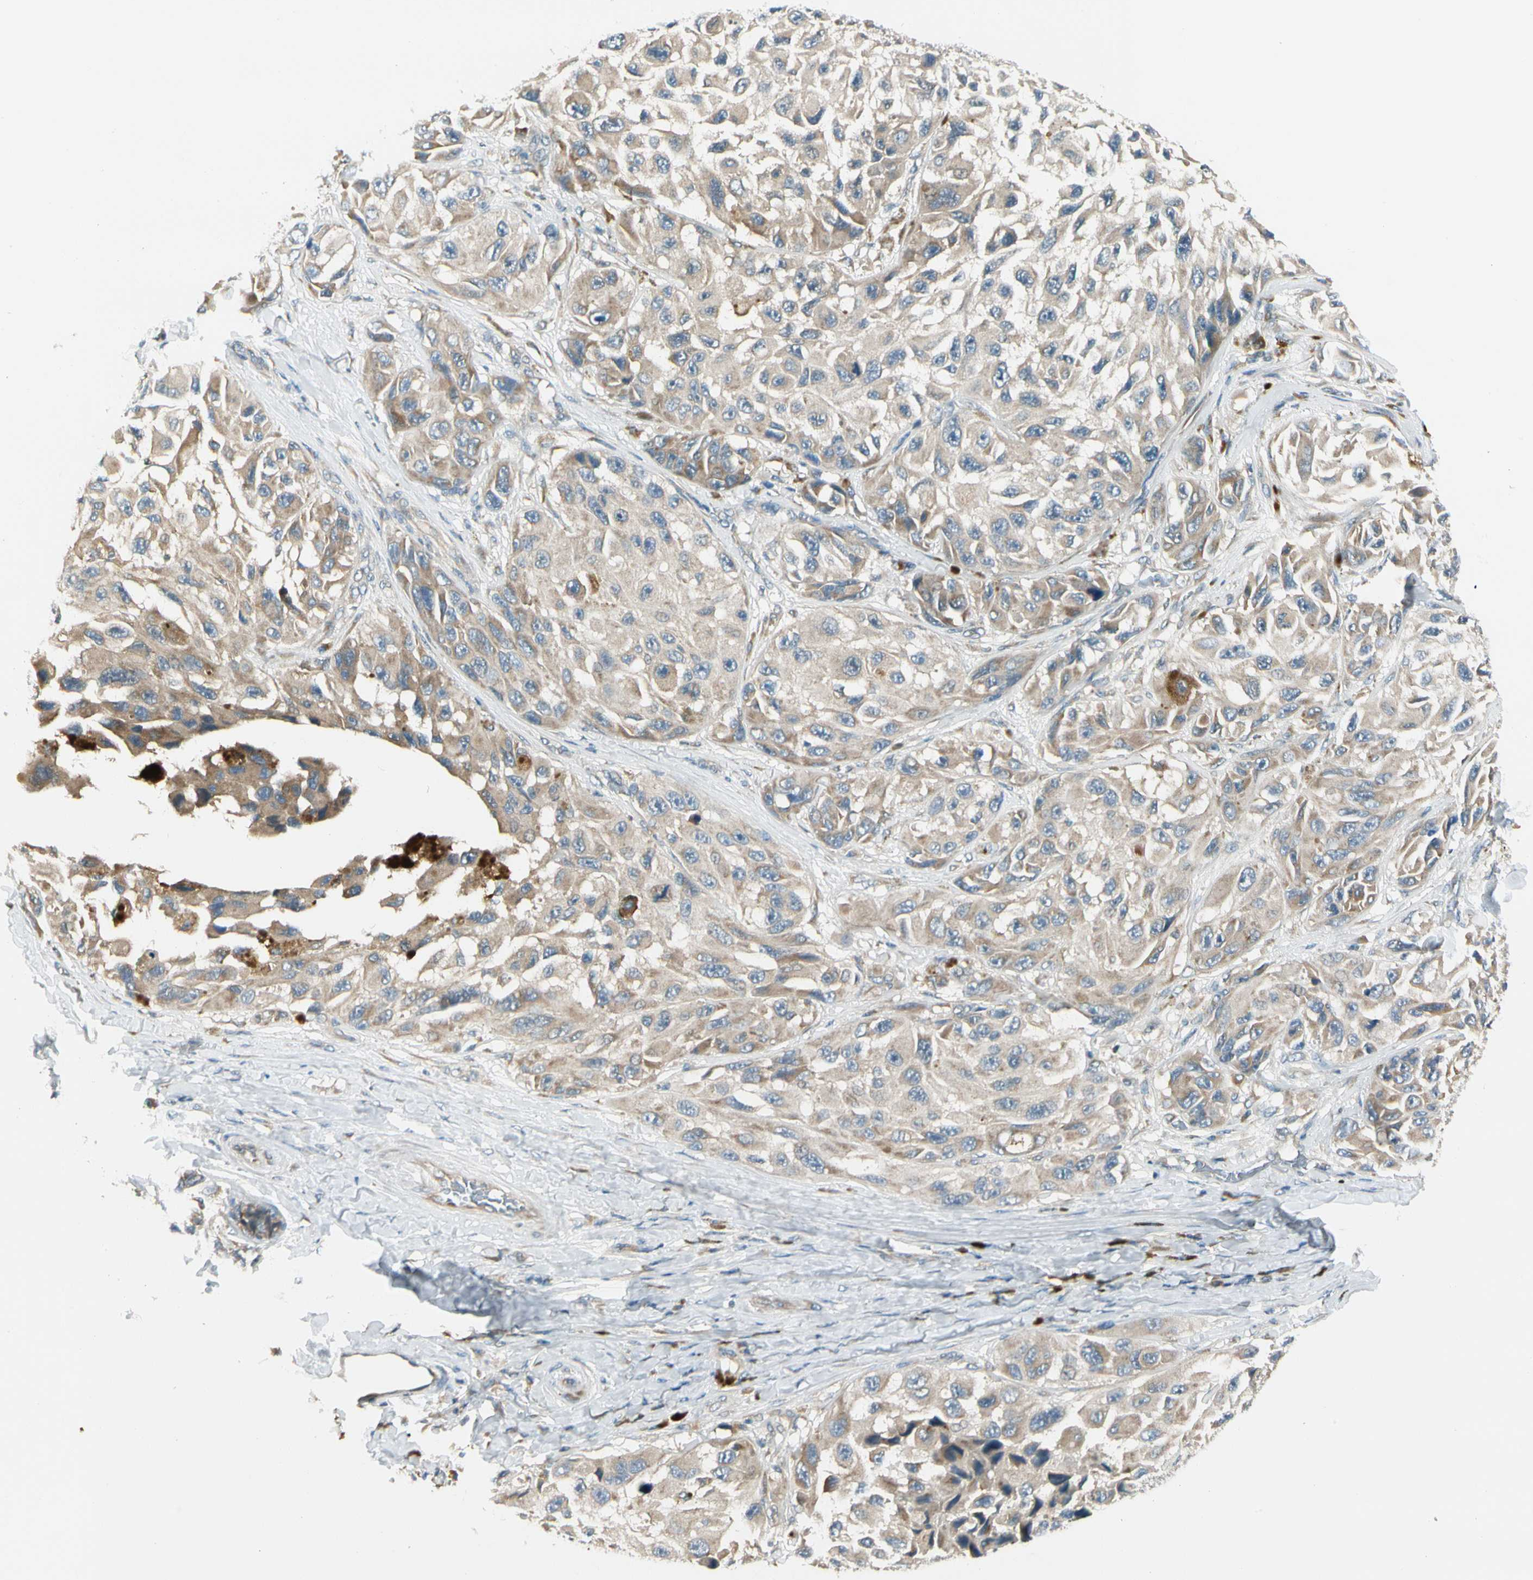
{"staining": {"intensity": "weak", "quantity": ">75%", "location": "cytoplasmic/membranous"}, "tissue": "melanoma", "cell_type": "Tumor cells", "image_type": "cancer", "snomed": [{"axis": "morphology", "description": "Malignant melanoma, NOS"}, {"axis": "topography", "description": "Skin"}], "caption": "Malignant melanoma stained with IHC displays weak cytoplasmic/membranous positivity in approximately >75% of tumor cells.", "gene": "BNIP1", "patient": {"sex": "female", "age": 73}}